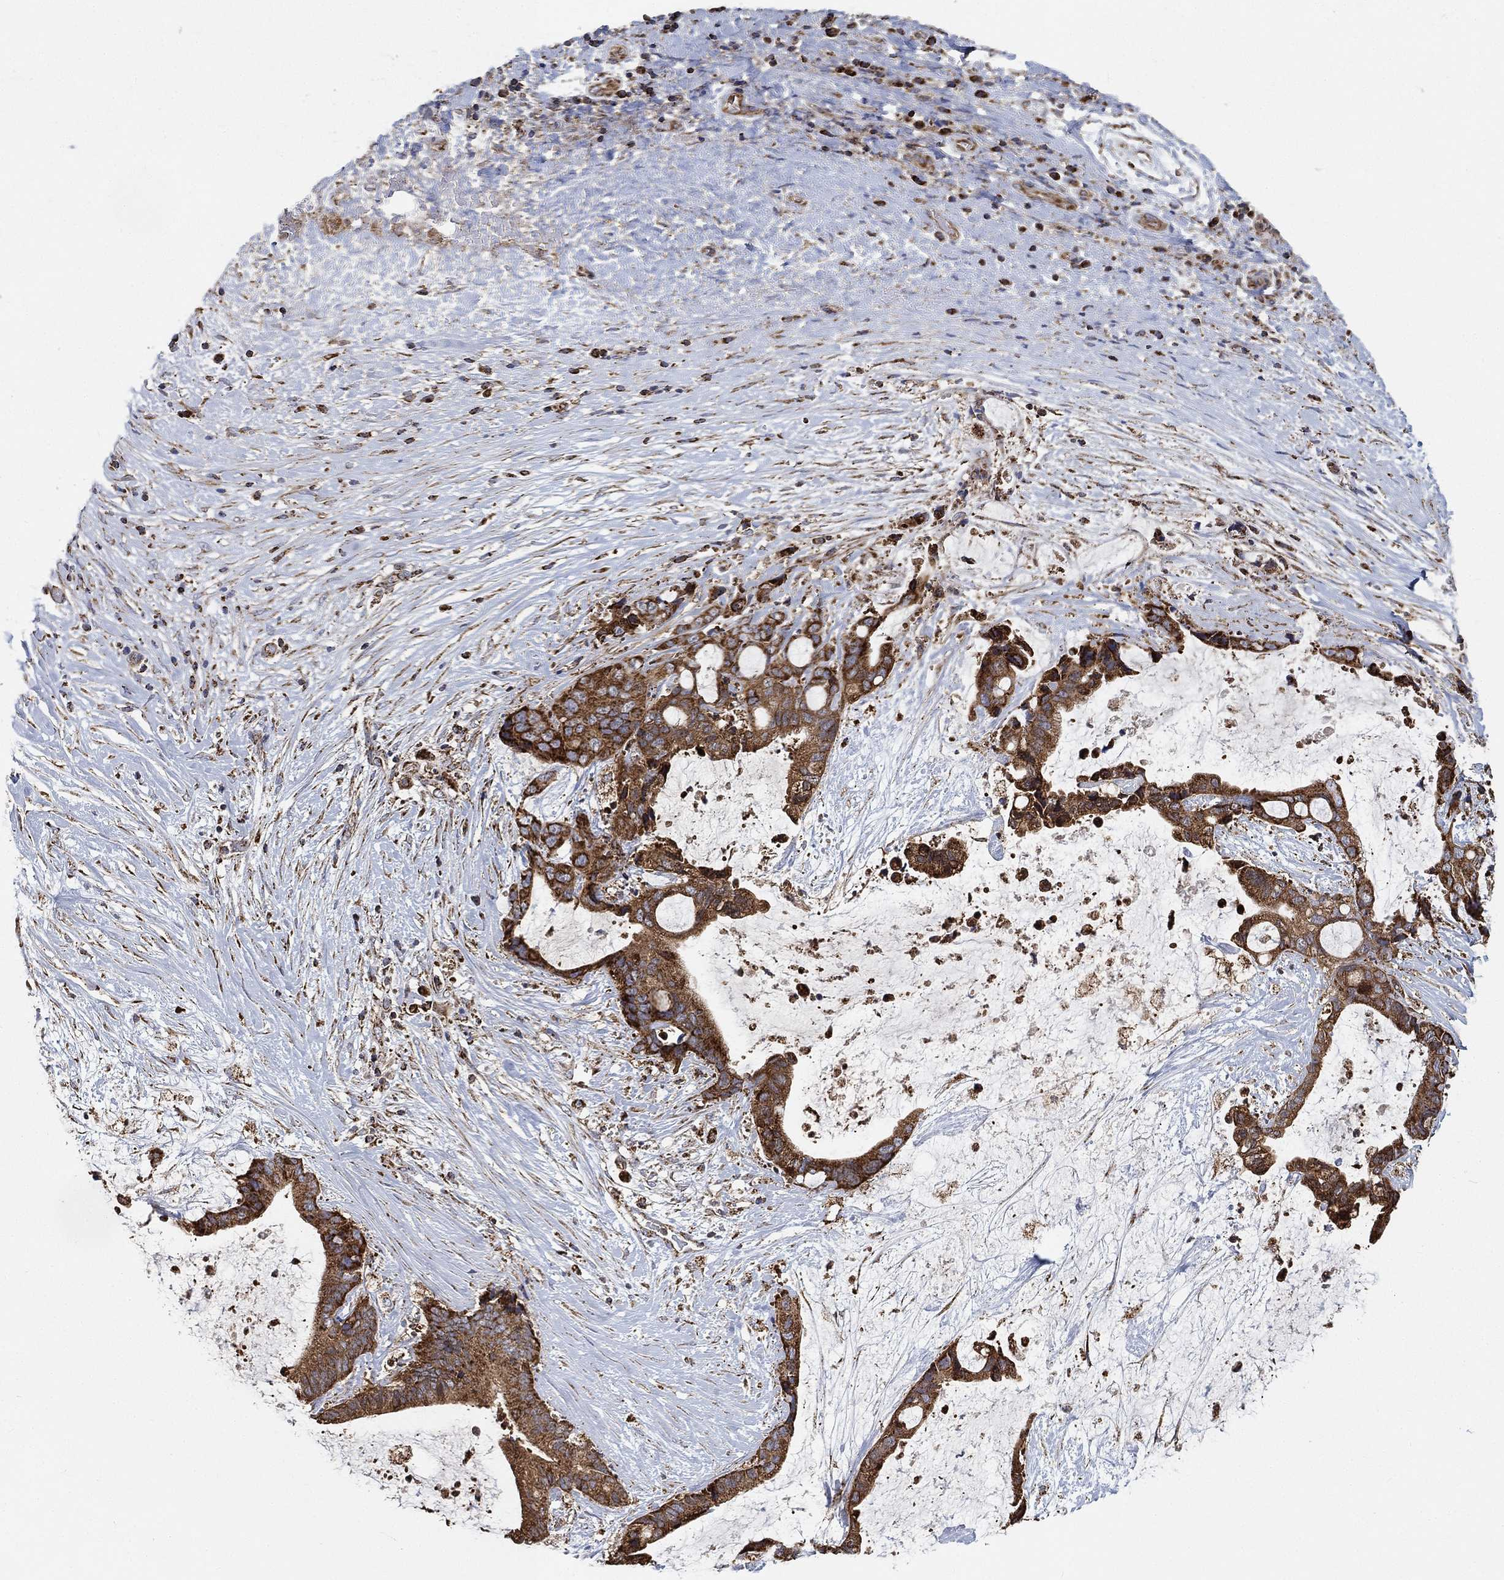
{"staining": {"intensity": "strong", "quantity": ">75%", "location": "cytoplasmic/membranous"}, "tissue": "liver cancer", "cell_type": "Tumor cells", "image_type": "cancer", "snomed": [{"axis": "morphology", "description": "Cholangiocarcinoma"}, {"axis": "topography", "description": "Liver"}], "caption": "A micrograph showing strong cytoplasmic/membranous positivity in approximately >75% of tumor cells in liver cholangiocarcinoma, as visualized by brown immunohistochemical staining.", "gene": "SLC38A7", "patient": {"sex": "female", "age": 73}}